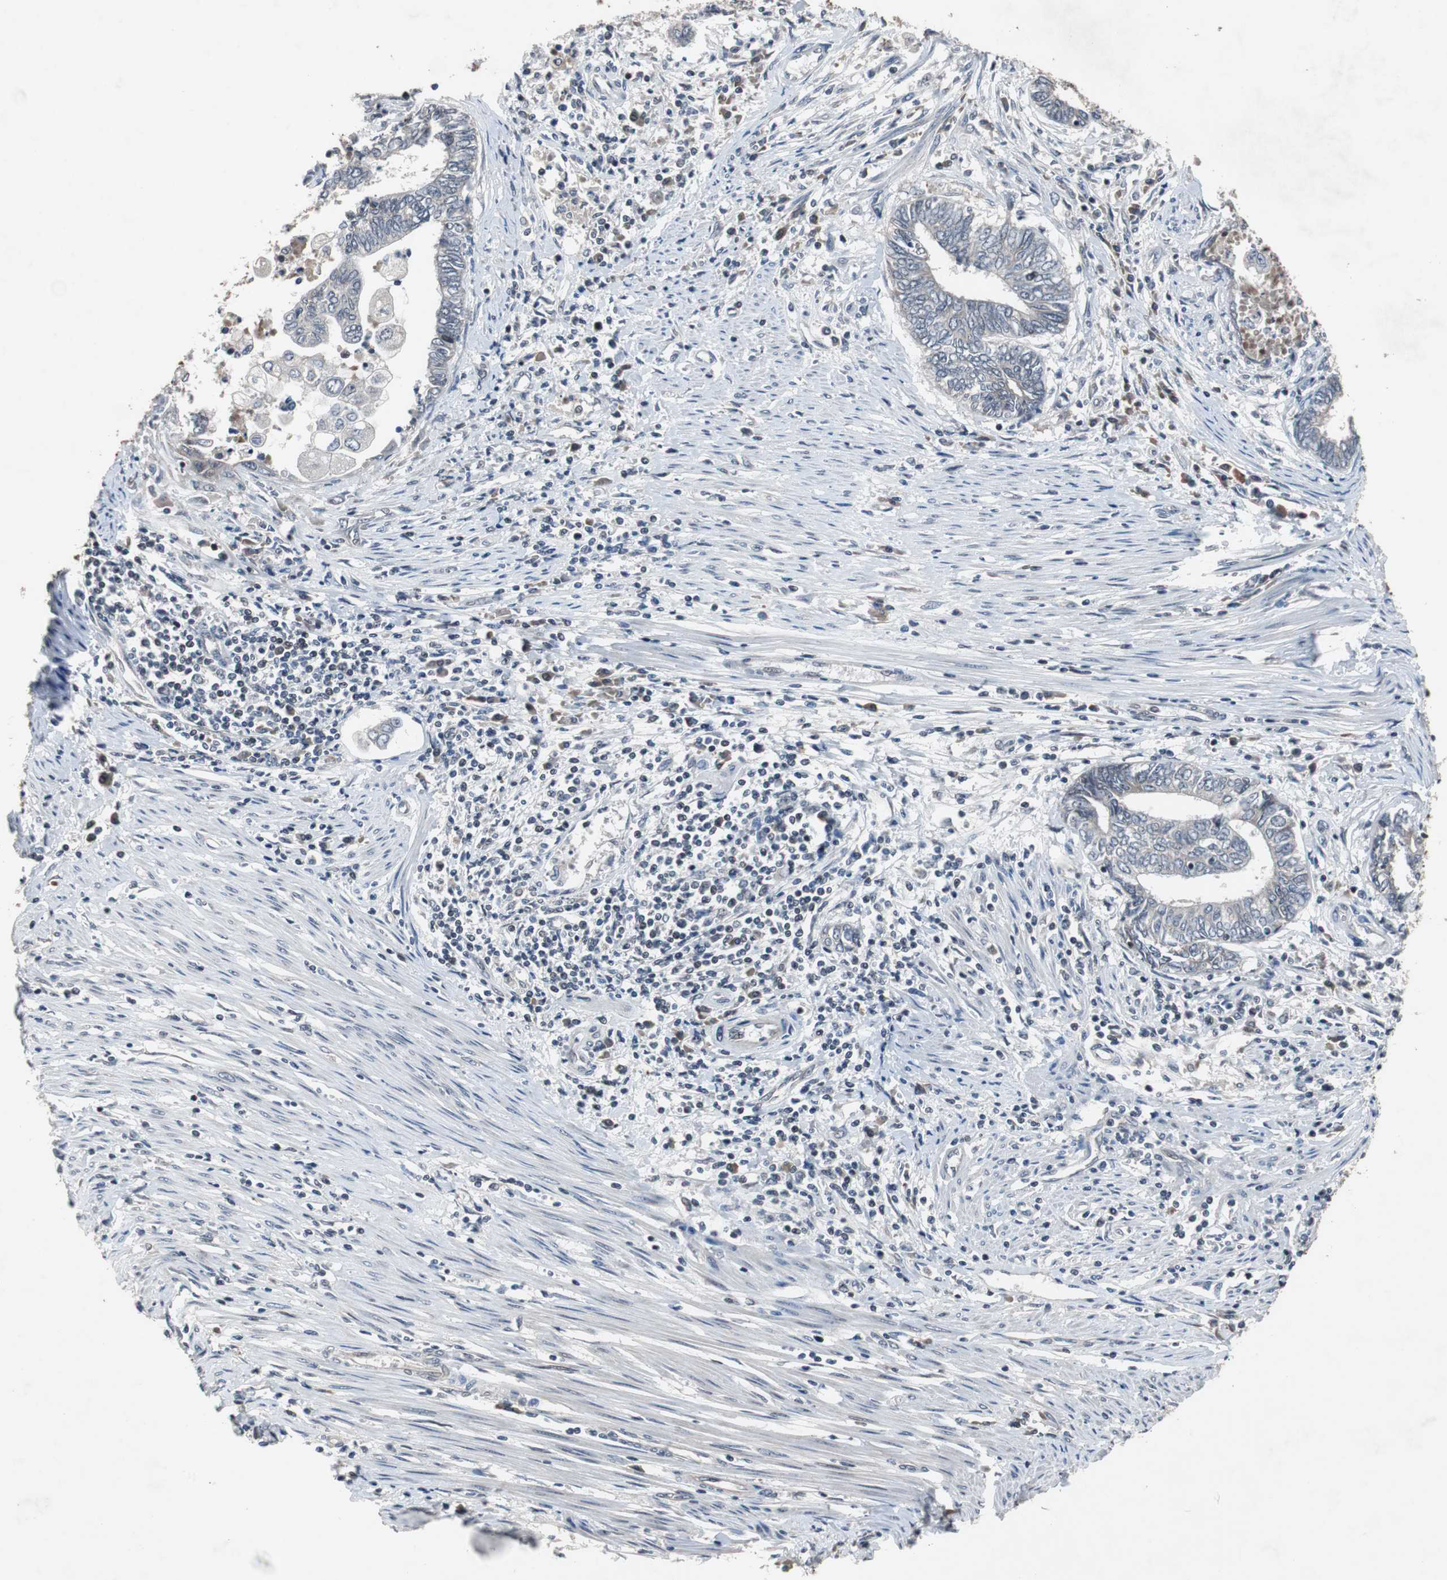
{"staining": {"intensity": "negative", "quantity": "none", "location": "none"}, "tissue": "endometrial cancer", "cell_type": "Tumor cells", "image_type": "cancer", "snomed": [{"axis": "morphology", "description": "Adenocarcinoma, NOS"}, {"axis": "topography", "description": "Uterus"}, {"axis": "topography", "description": "Endometrium"}], "caption": "Immunohistochemistry (IHC) histopathology image of neoplastic tissue: endometrial adenocarcinoma stained with DAB reveals no significant protein expression in tumor cells.", "gene": "TP63", "patient": {"sex": "female", "age": 70}}